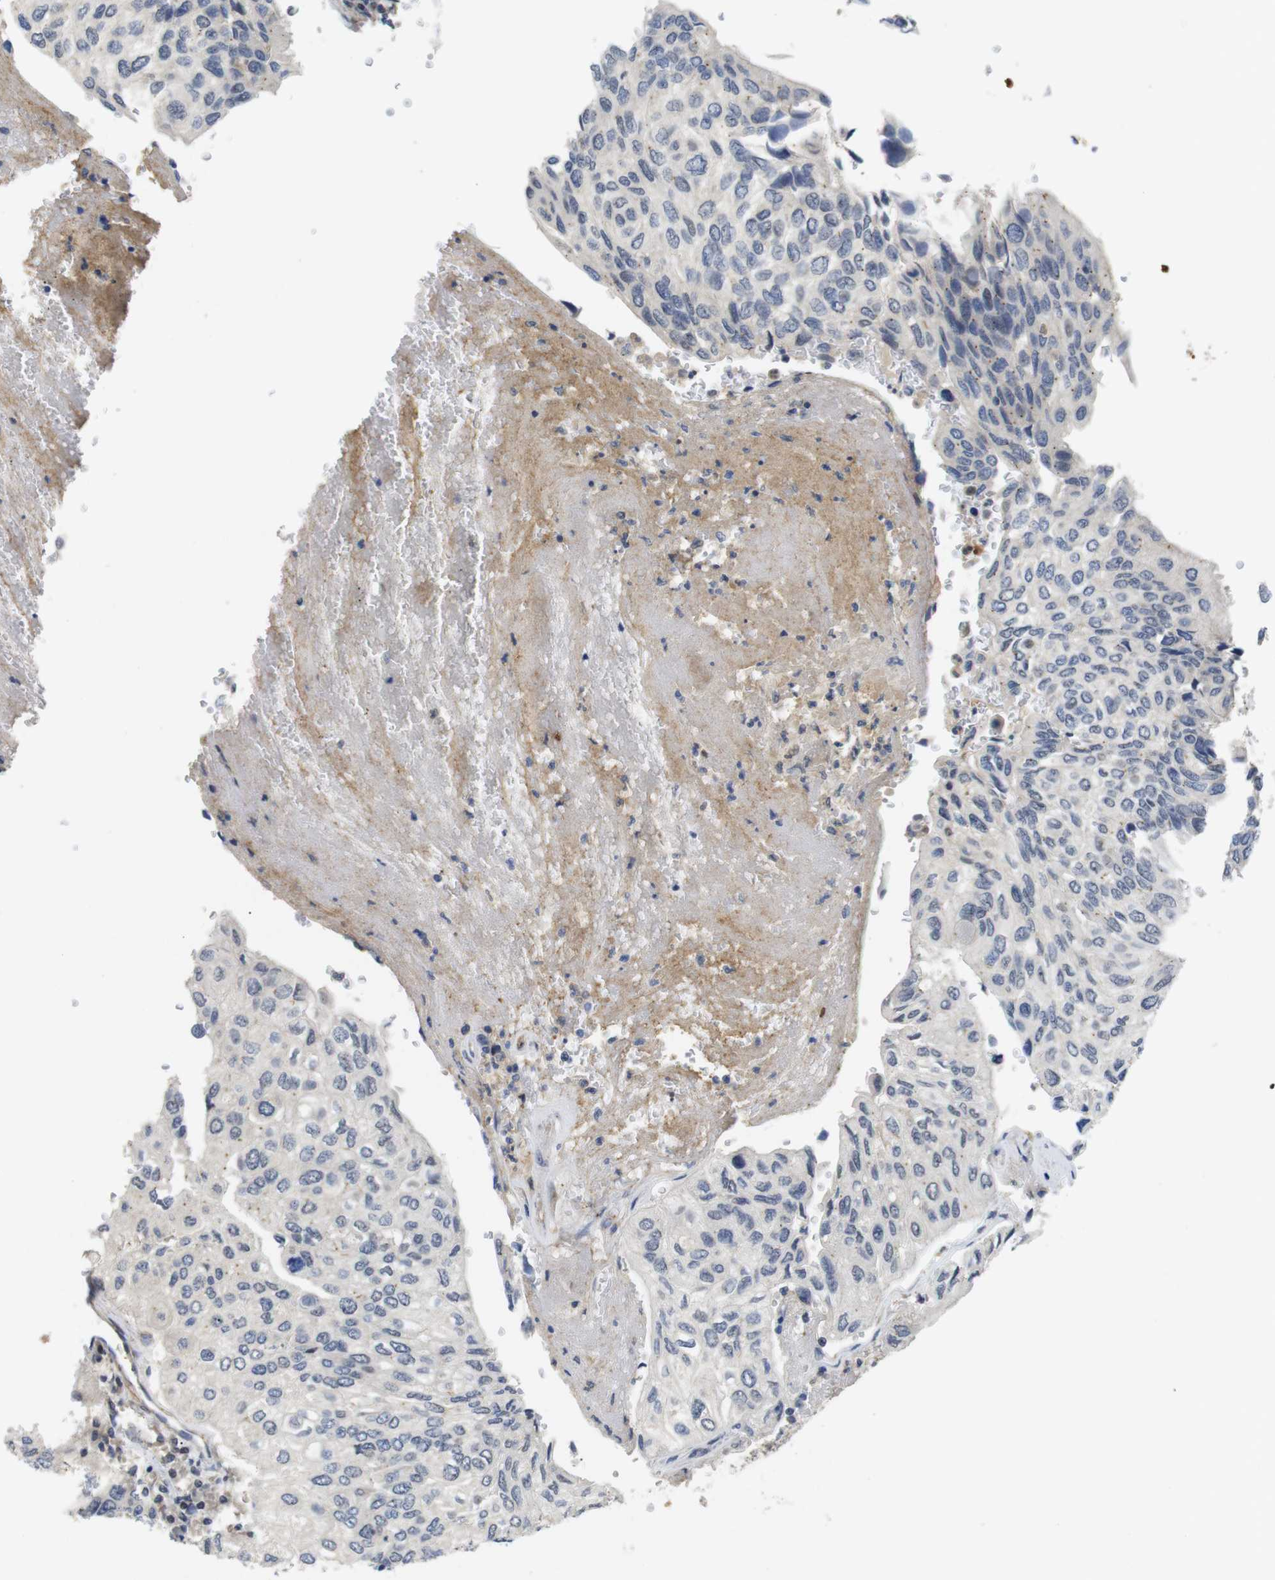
{"staining": {"intensity": "negative", "quantity": "none", "location": "none"}, "tissue": "urothelial cancer", "cell_type": "Tumor cells", "image_type": "cancer", "snomed": [{"axis": "morphology", "description": "Urothelial carcinoma, High grade"}, {"axis": "topography", "description": "Urinary bladder"}], "caption": "An image of urothelial carcinoma (high-grade) stained for a protein demonstrates no brown staining in tumor cells.", "gene": "FNTA", "patient": {"sex": "male", "age": 66}}